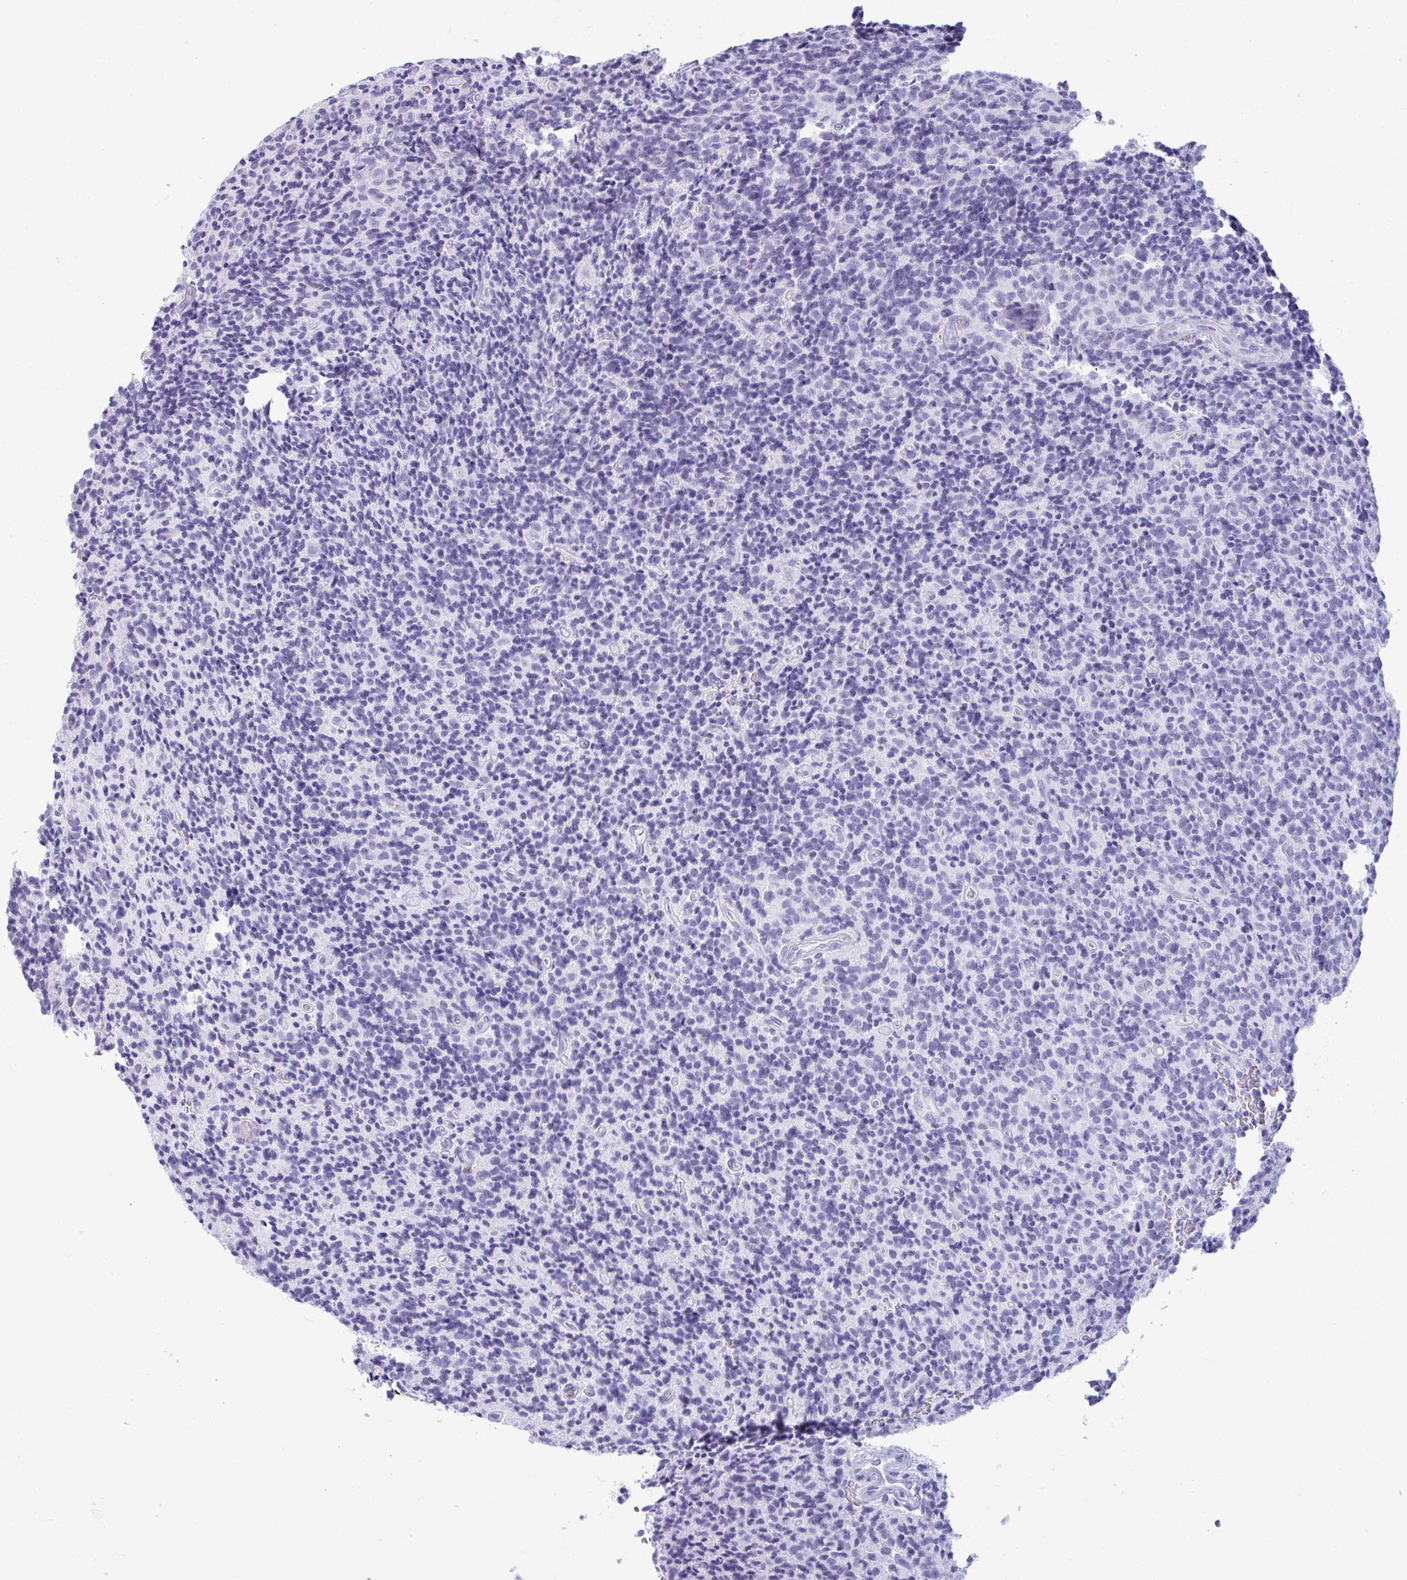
{"staining": {"intensity": "negative", "quantity": "none", "location": "none"}, "tissue": "glioma", "cell_type": "Tumor cells", "image_type": "cancer", "snomed": [{"axis": "morphology", "description": "Glioma, malignant, High grade"}, {"axis": "topography", "description": "Brain"}], "caption": "Human glioma stained for a protein using immunohistochemistry reveals no staining in tumor cells.", "gene": "ANKRD60", "patient": {"sex": "male", "age": 76}}